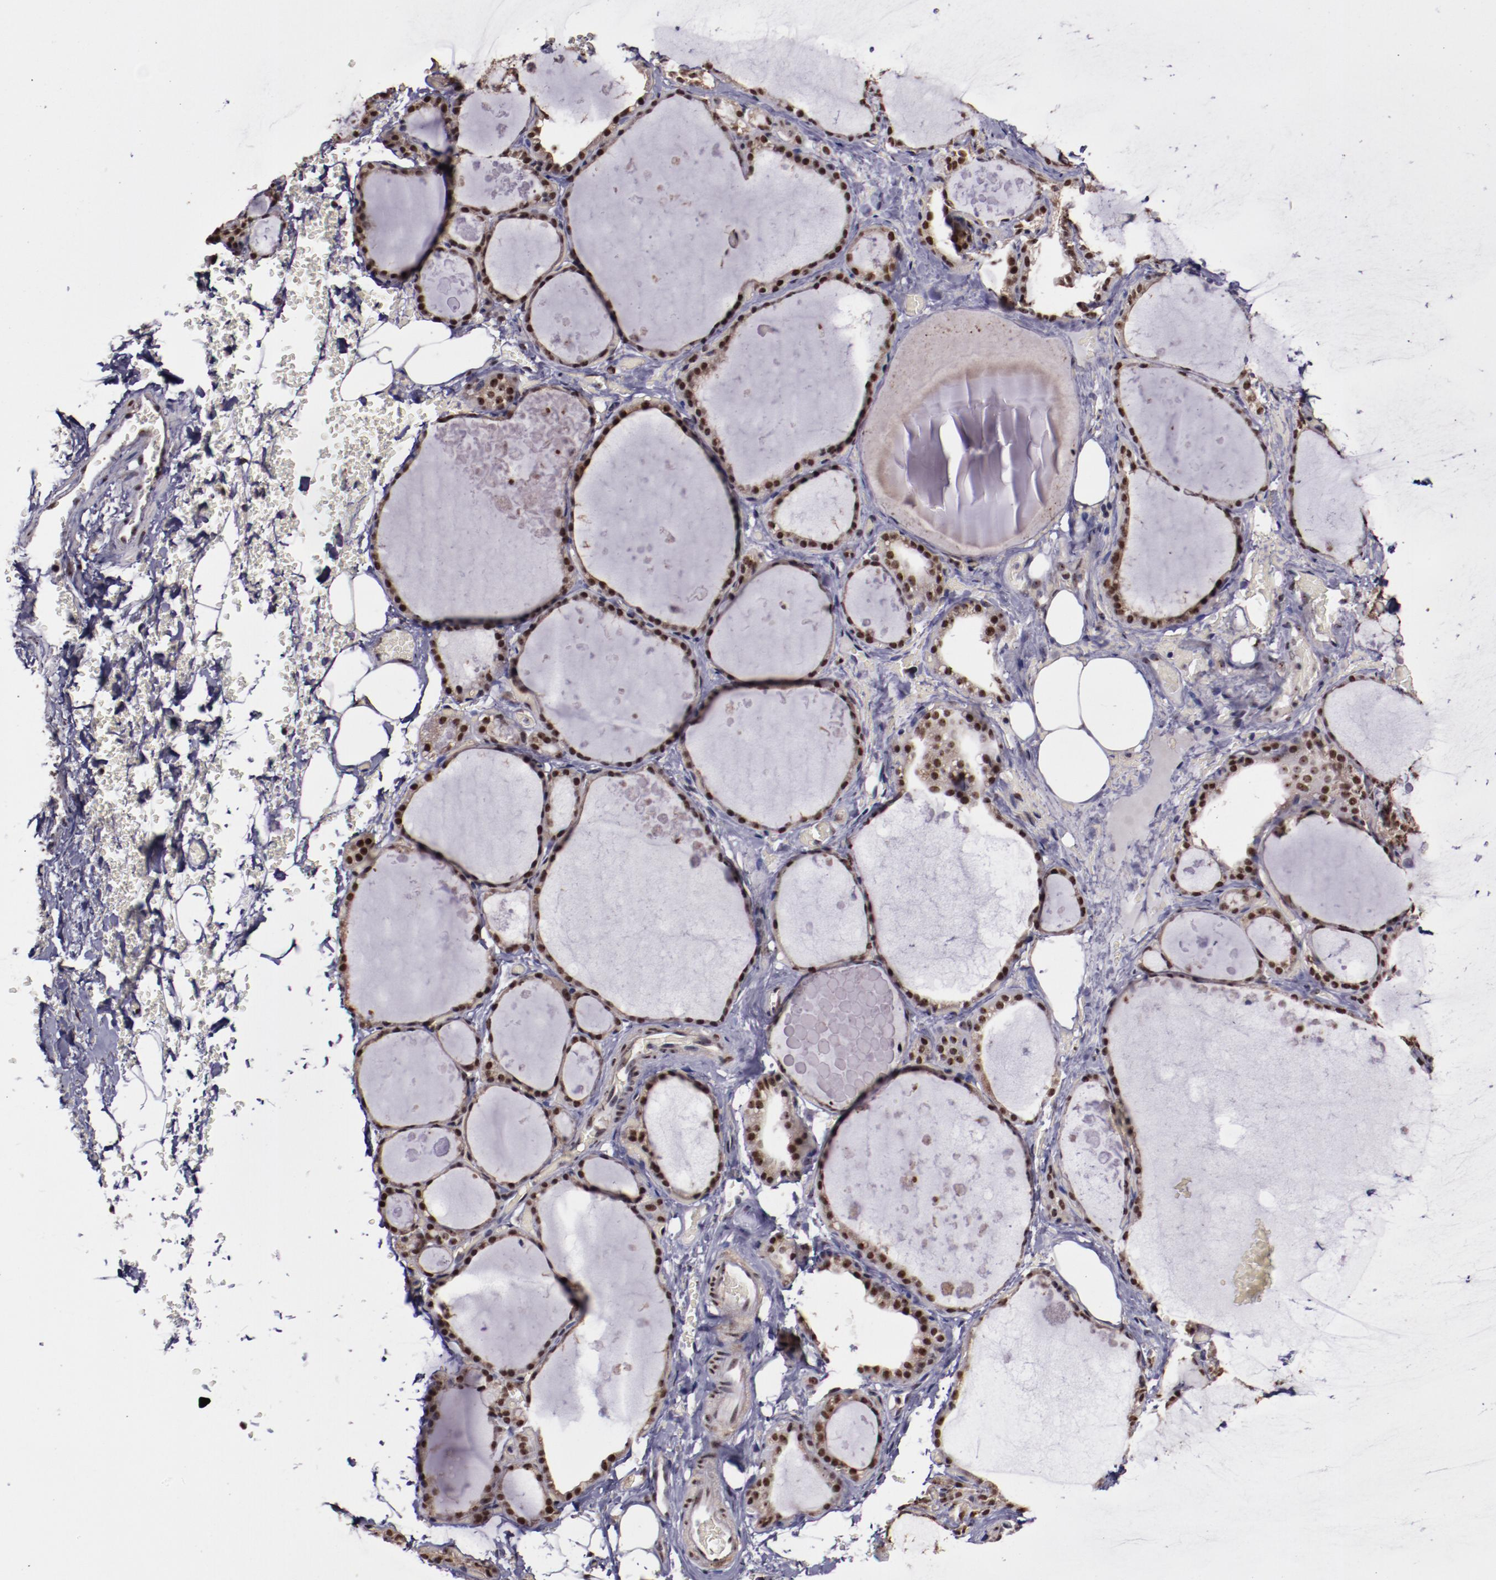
{"staining": {"intensity": "strong", "quantity": ">75%", "location": "cytoplasmic/membranous,nuclear"}, "tissue": "thyroid gland", "cell_type": "Glandular cells", "image_type": "normal", "snomed": [{"axis": "morphology", "description": "Normal tissue, NOS"}, {"axis": "topography", "description": "Thyroid gland"}], "caption": "Glandular cells demonstrate high levels of strong cytoplasmic/membranous,nuclear positivity in about >75% of cells in benign thyroid gland.", "gene": "CECR2", "patient": {"sex": "male", "age": 61}}